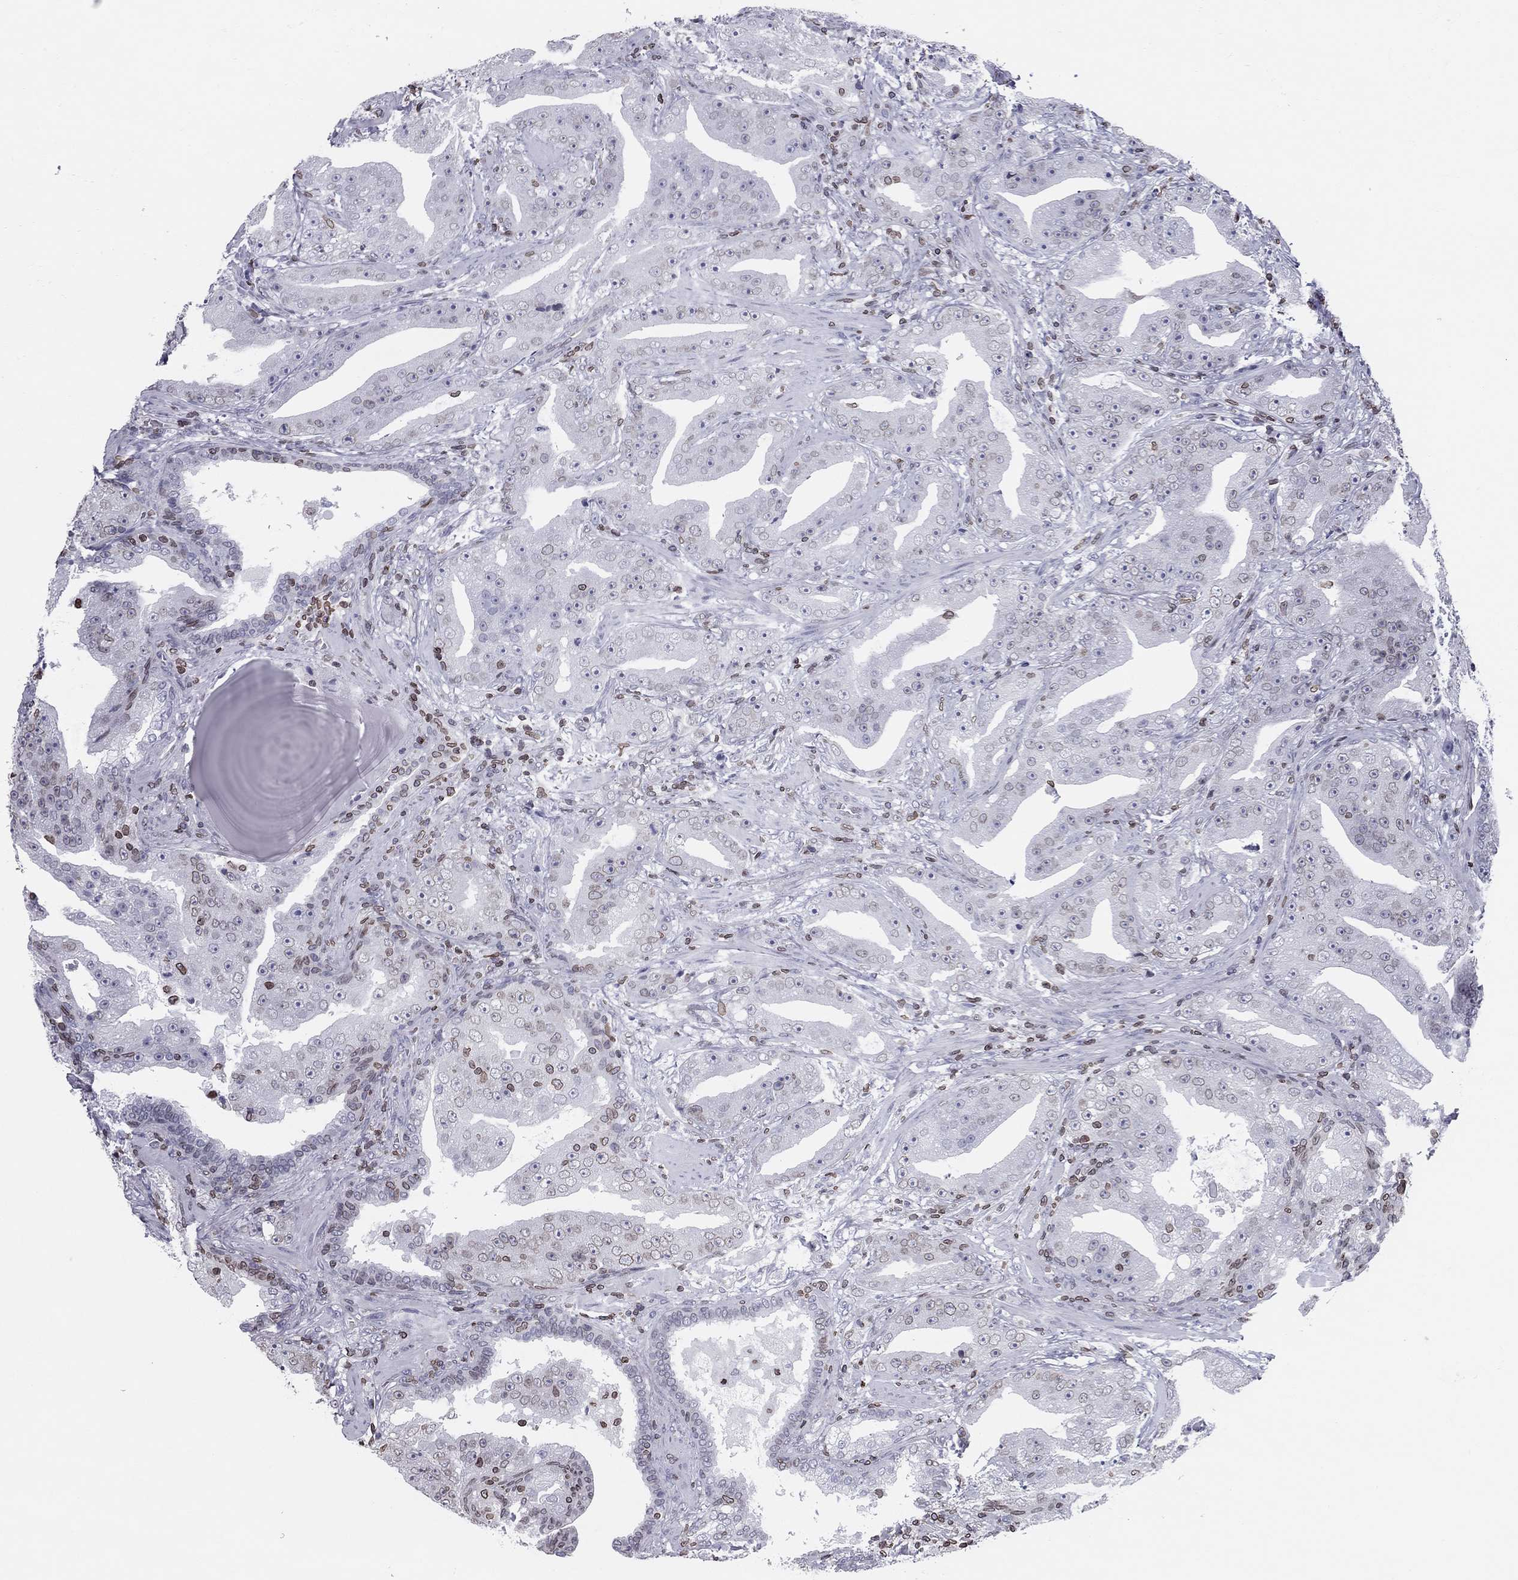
{"staining": {"intensity": "moderate", "quantity": "<25%", "location": "cytoplasmic/membranous,nuclear"}, "tissue": "prostate cancer", "cell_type": "Tumor cells", "image_type": "cancer", "snomed": [{"axis": "morphology", "description": "Adenocarcinoma, Low grade"}, {"axis": "topography", "description": "Prostate"}], "caption": "Tumor cells show low levels of moderate cytoplasmic/membranous and nuclear expression in approximately <25% of cells in human low-grade adenocarcinoma (prostate).", "gene": "ESPL1", "patient": {"sex": "male", "age": 62}}